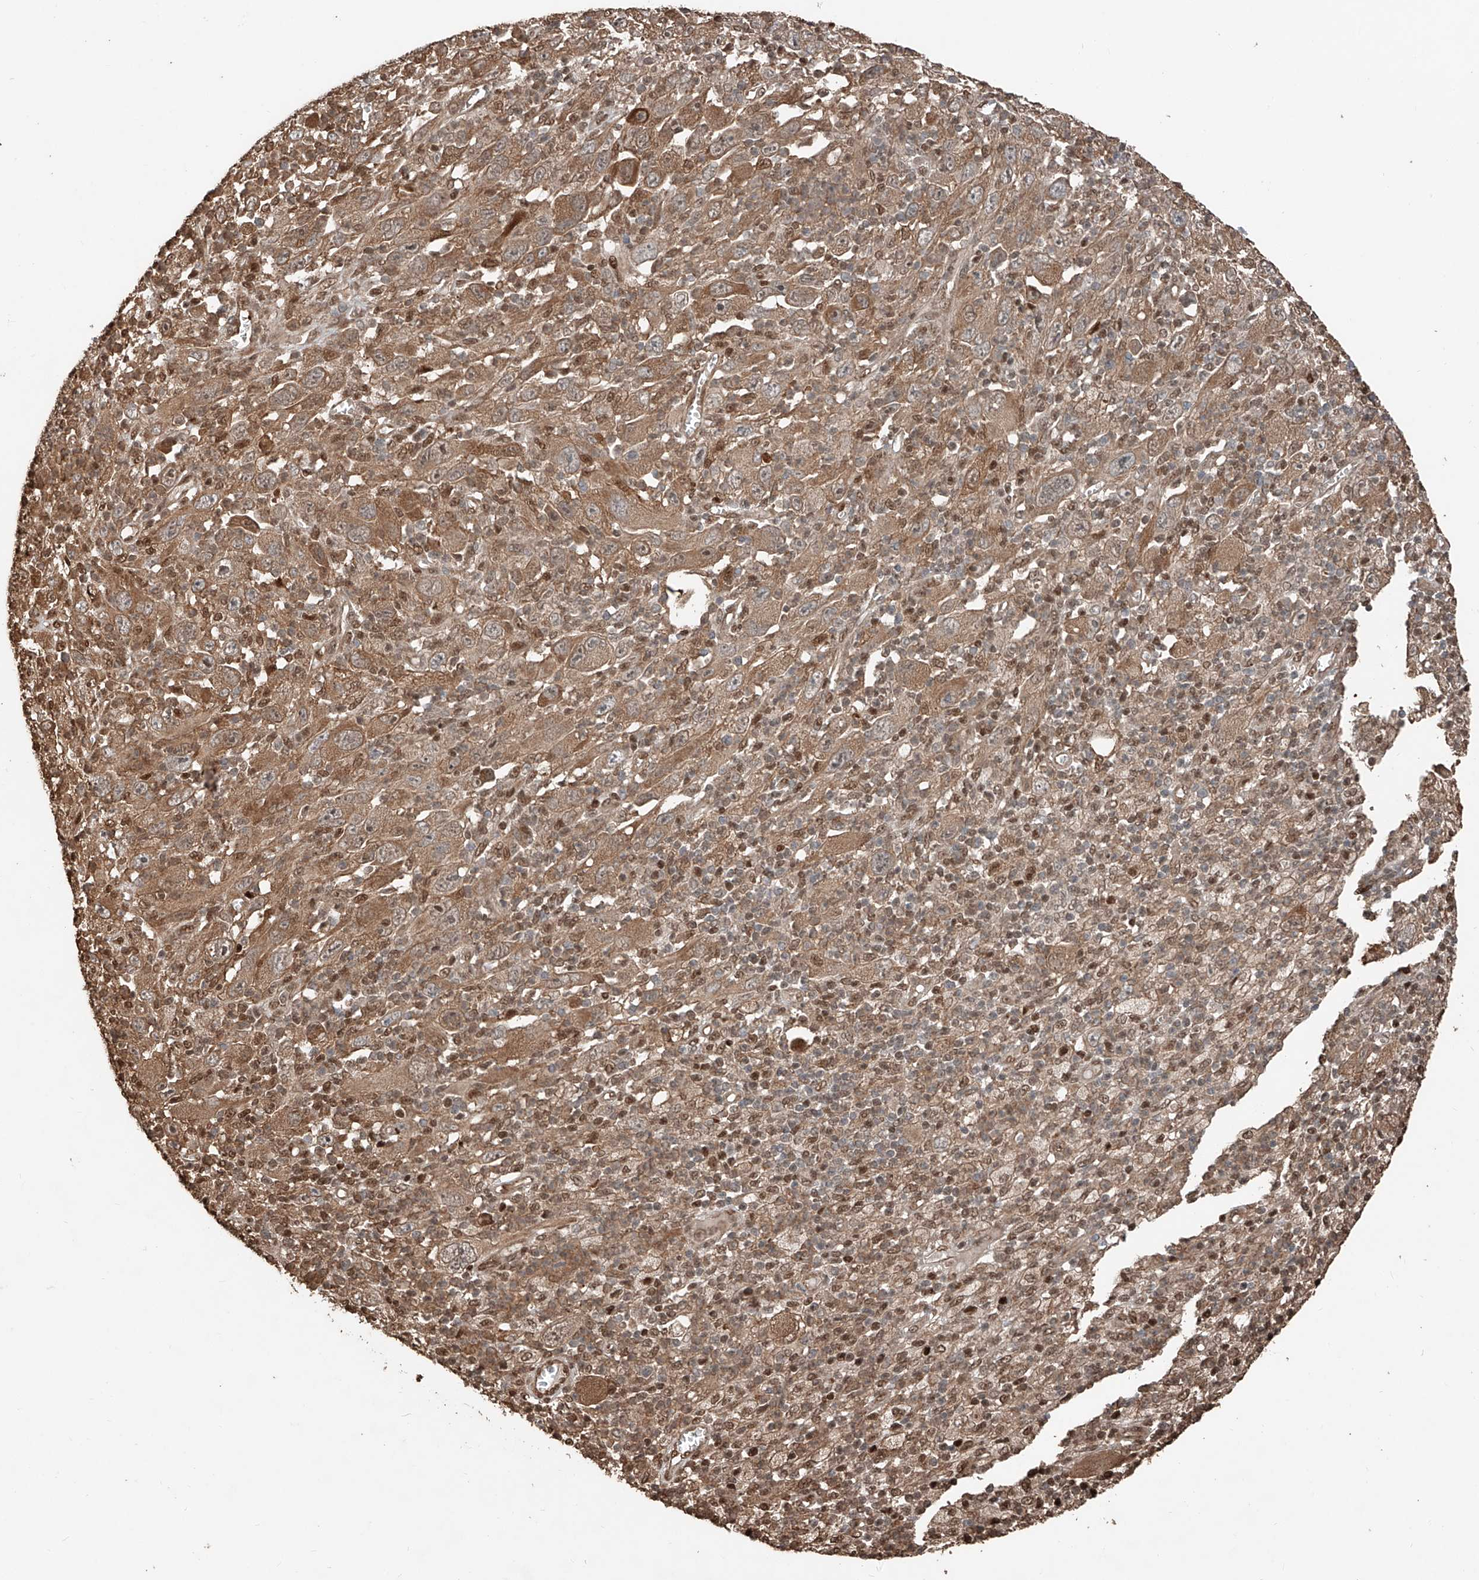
{"staining": {"intensity": "moderate", "quantity": ">75%", "location": "cytoplasmic/membranous"}, "tissue": "melanoma", "cell_type": "Tumor cells", "image_type": "cancer", "snomed": [{"axis": "morphology", "description": "Malignant melanoma, Metastatic site"}, {"axis": "topography", "description": "Skin"}], "caption": "Human malignant melanoma (metastatic site) stained with a brown dye exhibits moderate cytoplasmic/membranous positive expression in approximately >75% of tumor cells.", "gene": "RMND1", "patient": {"sex": "female", "age": 56}}